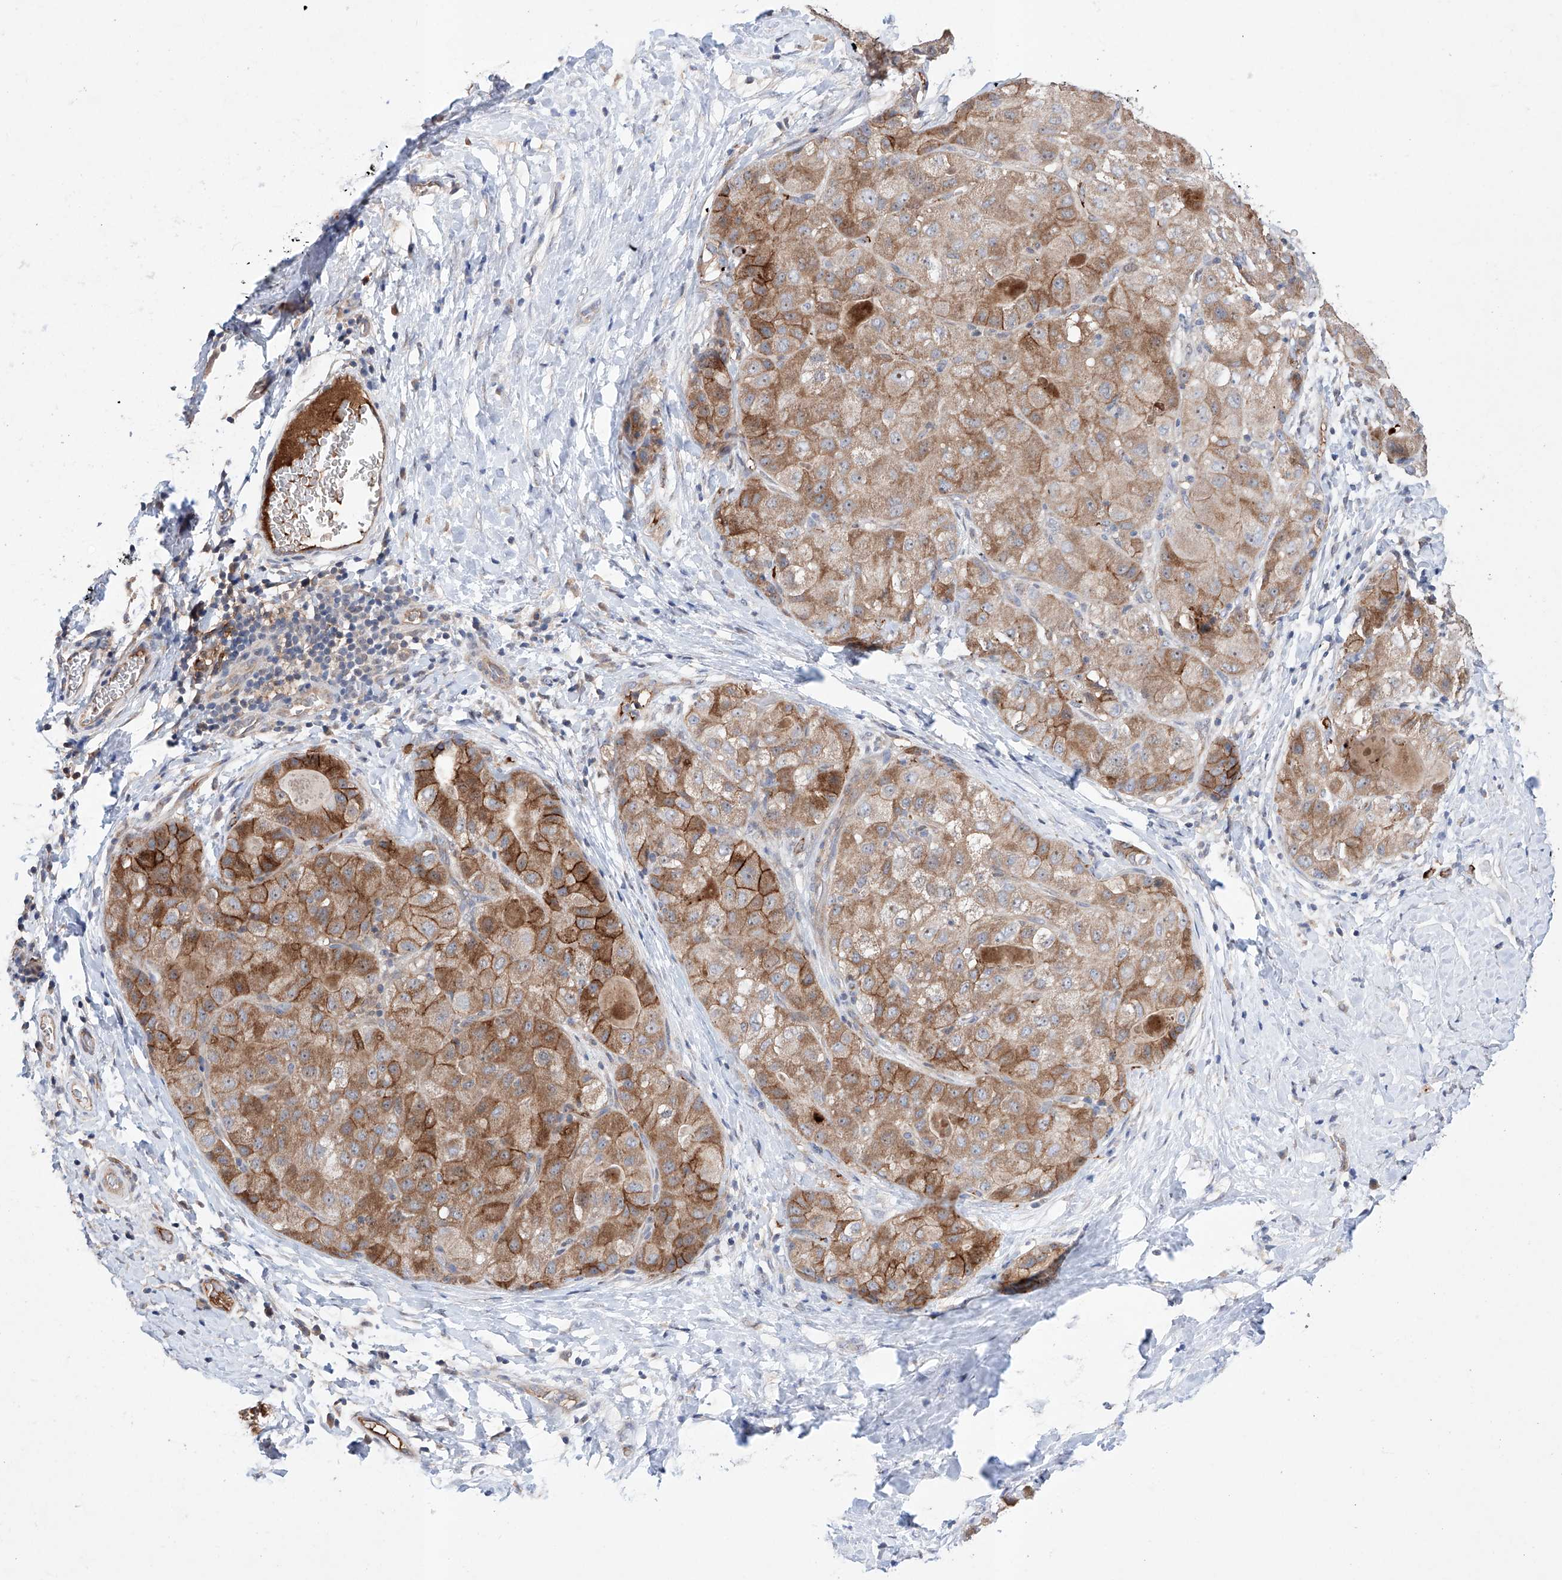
{"staining": {"intensity": "strong", "quantity": ">75%", "location": "cytoplasmic/membranous"}, "tissue": "liver cancer", "cell_type": "Tumor cells", "image_type": "cancer", "snomed": [{"axis": "morphology", "description": "Carcinoma, Hepatocellular, NOS"}, {"axis": "topography", "description": "Liver"}], "caption": "Immunohistochemical staining of hepatocellular carcinoma (liver) shows high levels of strong cytoplasmic/membranous positivity in about >75% of tumor cells.", "gene": "AFG1L", "patient": {"sex": "male", "age": 80}}